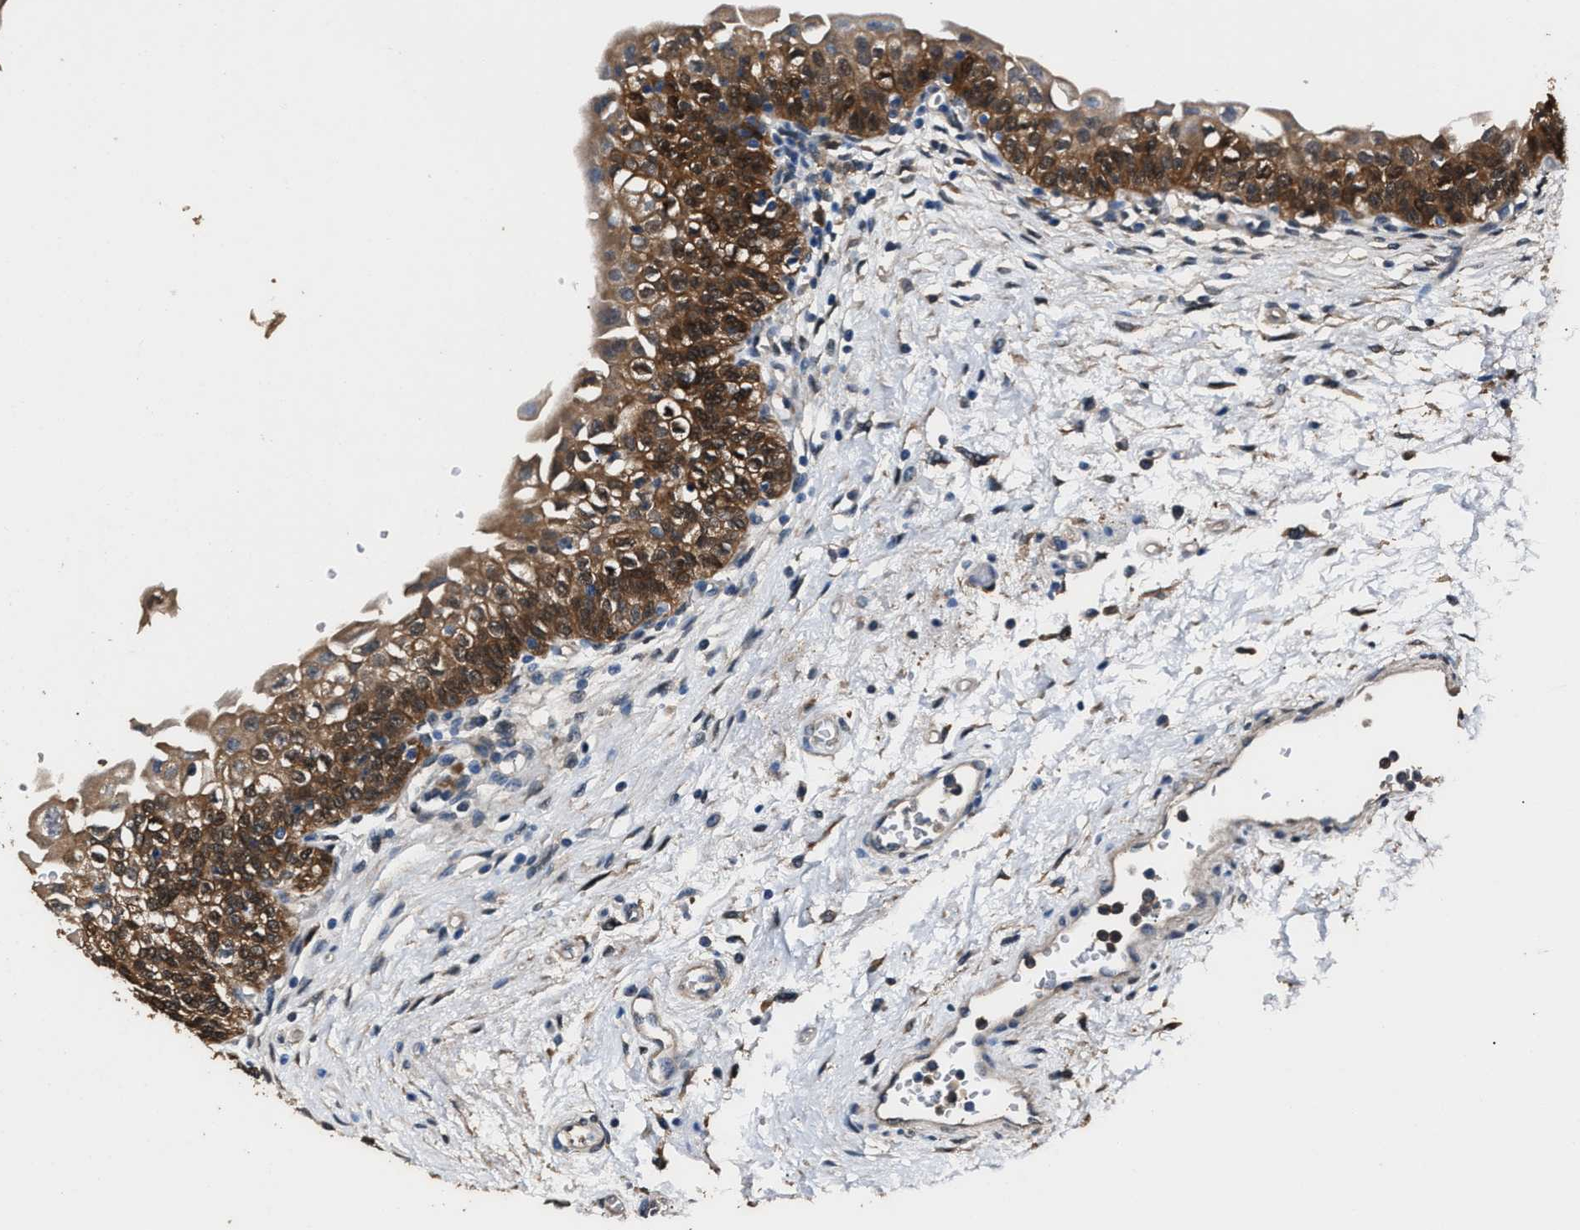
{"staining": {"intensity": "strong", "quantity": ">75%", "location": "cytoplasmic/membranous"}, "tissue": "urinary bladder", "cell_type": "Urothelial cells", "image_type": "normal", "snomed": [{"axis": "morphology", "description": "Normal tissue, NOS"}, {"axis": "topography", "description": "Urinary bladder"}], "caption": "Immunohistochemical staining of unremarkable human urinary bladder reveals >75% levels of strong cytoplasmic/membranous protein positivity in approximately >75% of urothelial cells. (IHC, brightfield microscopy, high magnification).", "gene": "GSTP1", "patient": {"sex": "male", "age": 55}}